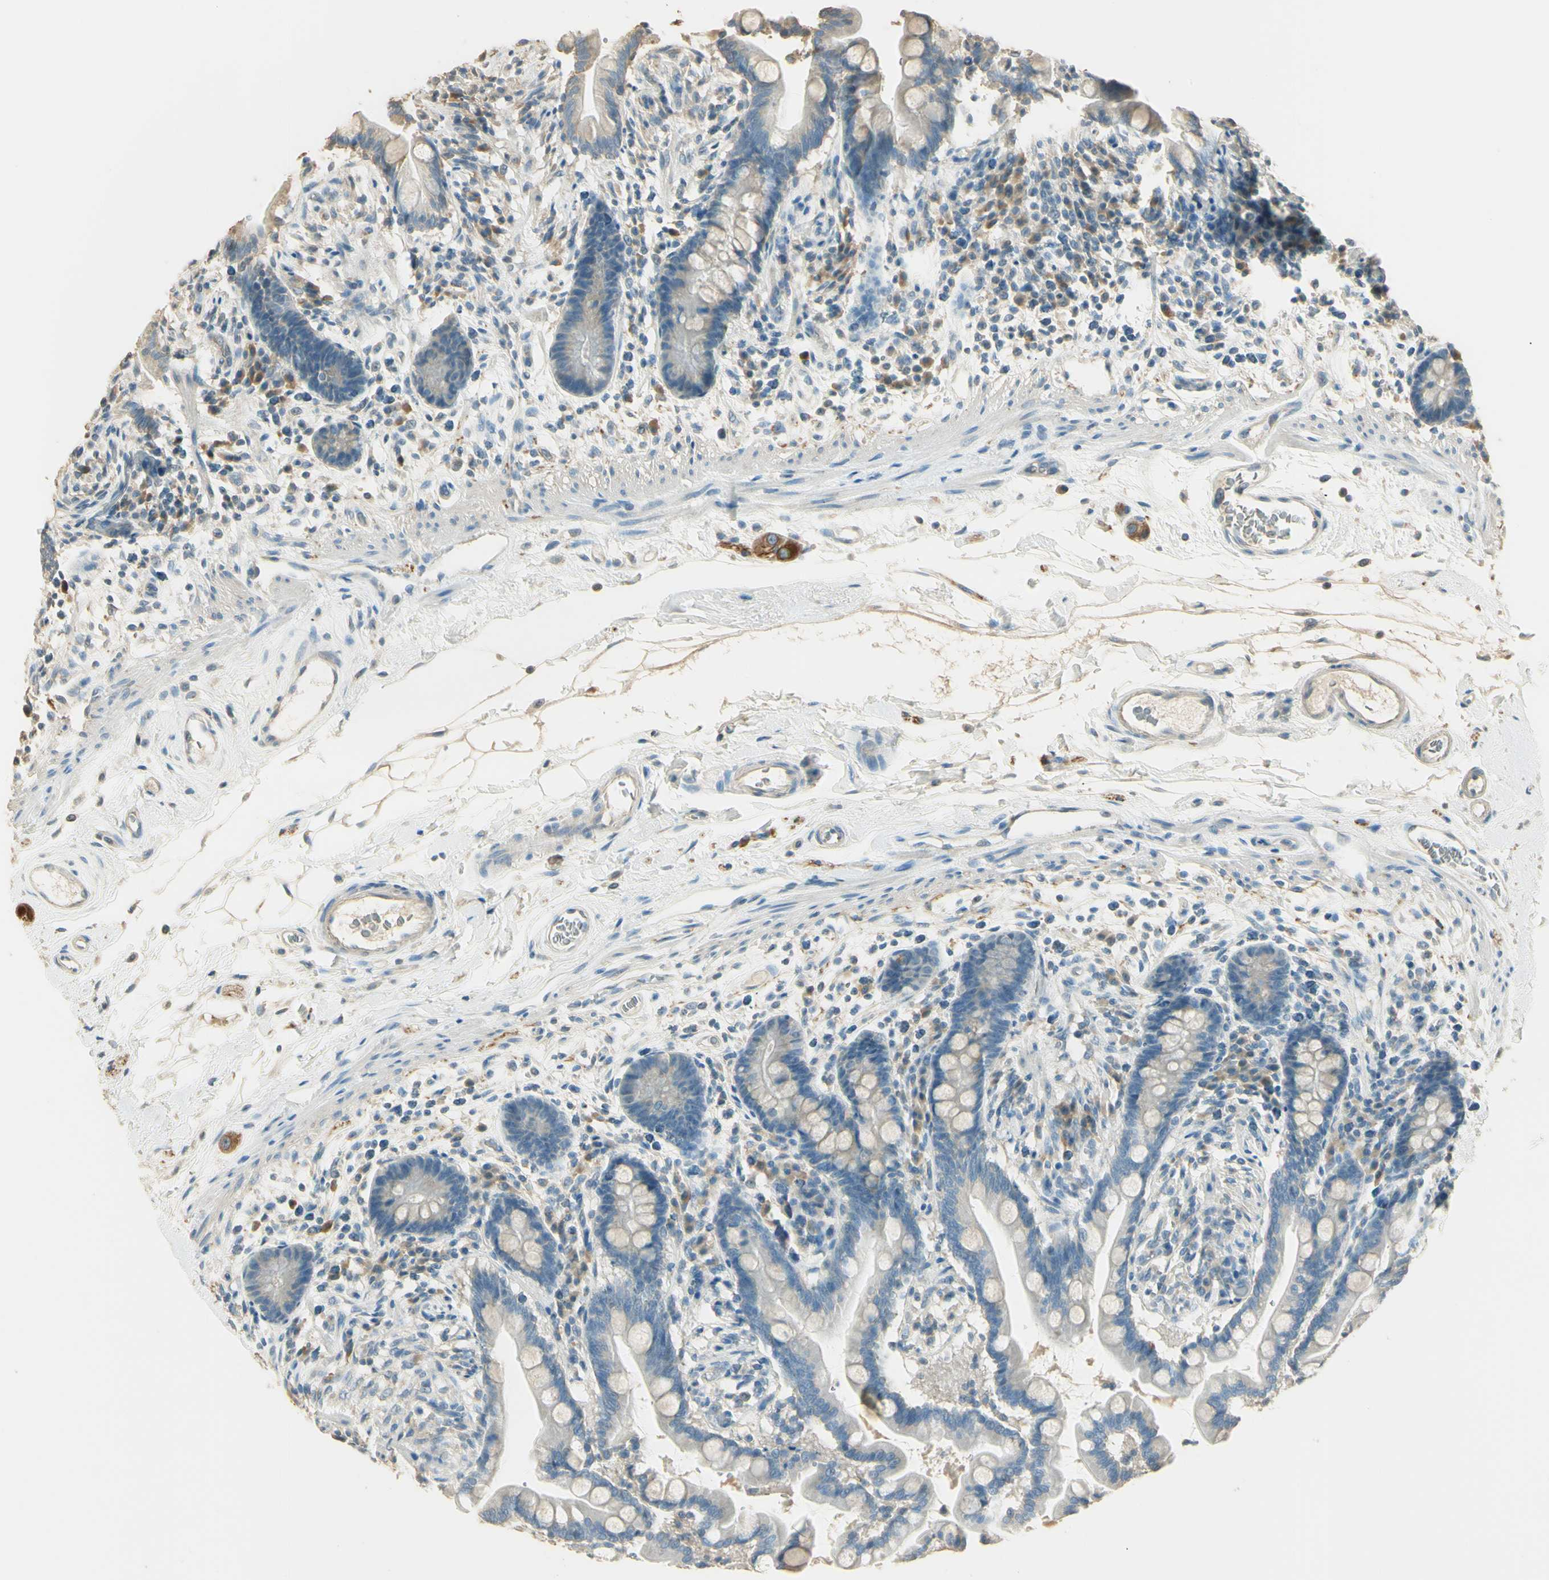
{"staining": {"intensity": "weak", "quantity": "25%-75%", "location": "cytoplasmic/membranous"}, "tissue": "colon", "cell_type": "Endothelial cells", "image_type": "normal", "snomed": [{"axis": "morphology", "description": "Normal tissue, NOS"}, {"axis": "topography", "description": "Colon"}], "caption": "A histopathology image showing weak cytoplasmic/membranous positivity in approximately 25%-75% of endothelial cells in unremarkable colon, as visualized by brown immunohistochemical staining.", "gene": "UXS1", "patient": {"sex": "male", "age": 73}}